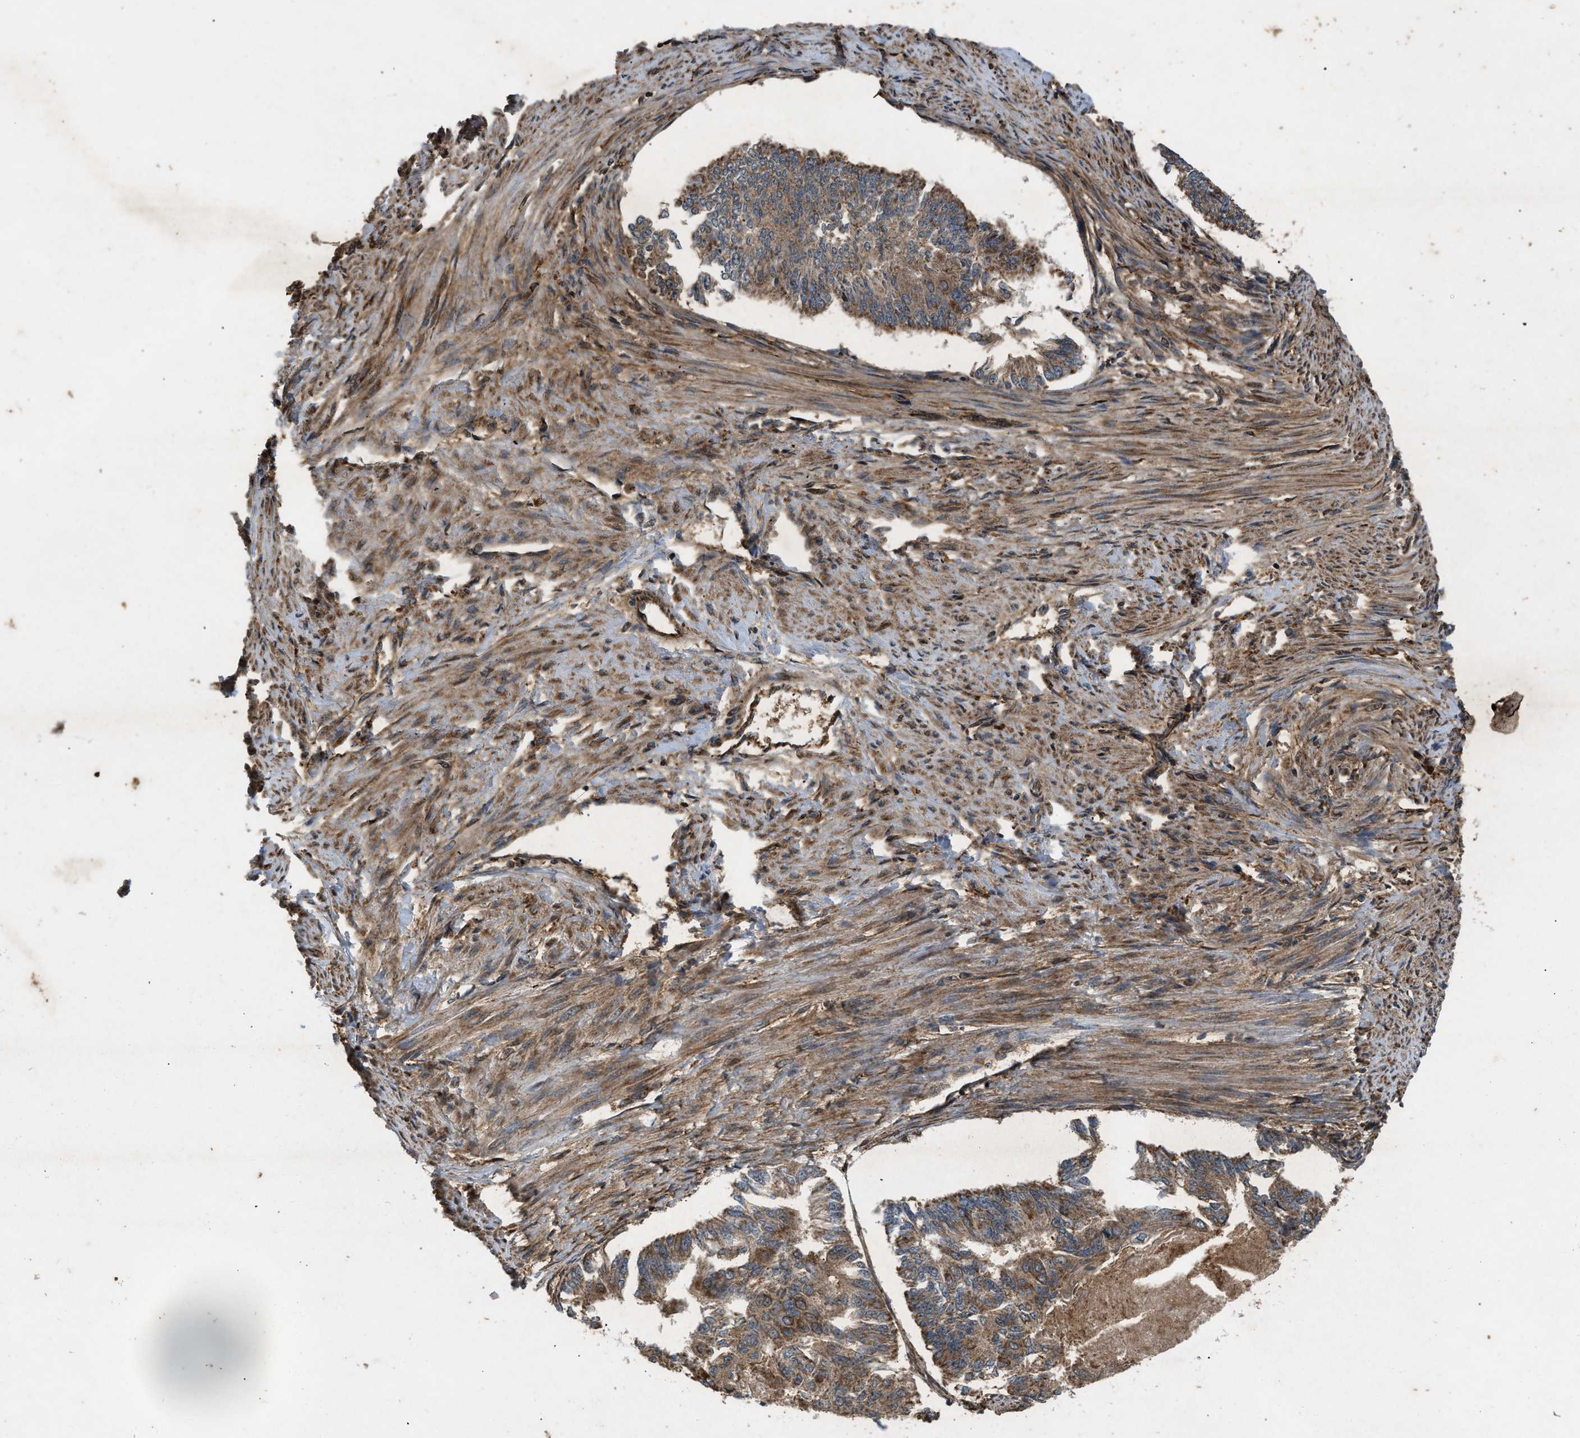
{"staining": {"intensity": "moderate", "quantity": ">75%", "location": "cytoplasmic/membranous"}, "tissue": "endometrial cancer", "cell_type": "Tumor cells", "image_type": "cancer", "snomed": [{"axis": "morphology", "description": "Adenocarcinoma, NOS"}, {"axis": "topography", "description": "Endometrium"}], "caption": "Endometrial cancer stained with a protein marker demonstrates moderate staining in tumor cells.", "gene": "GNB4", "patient": {"sex": "female", "age": 32}}